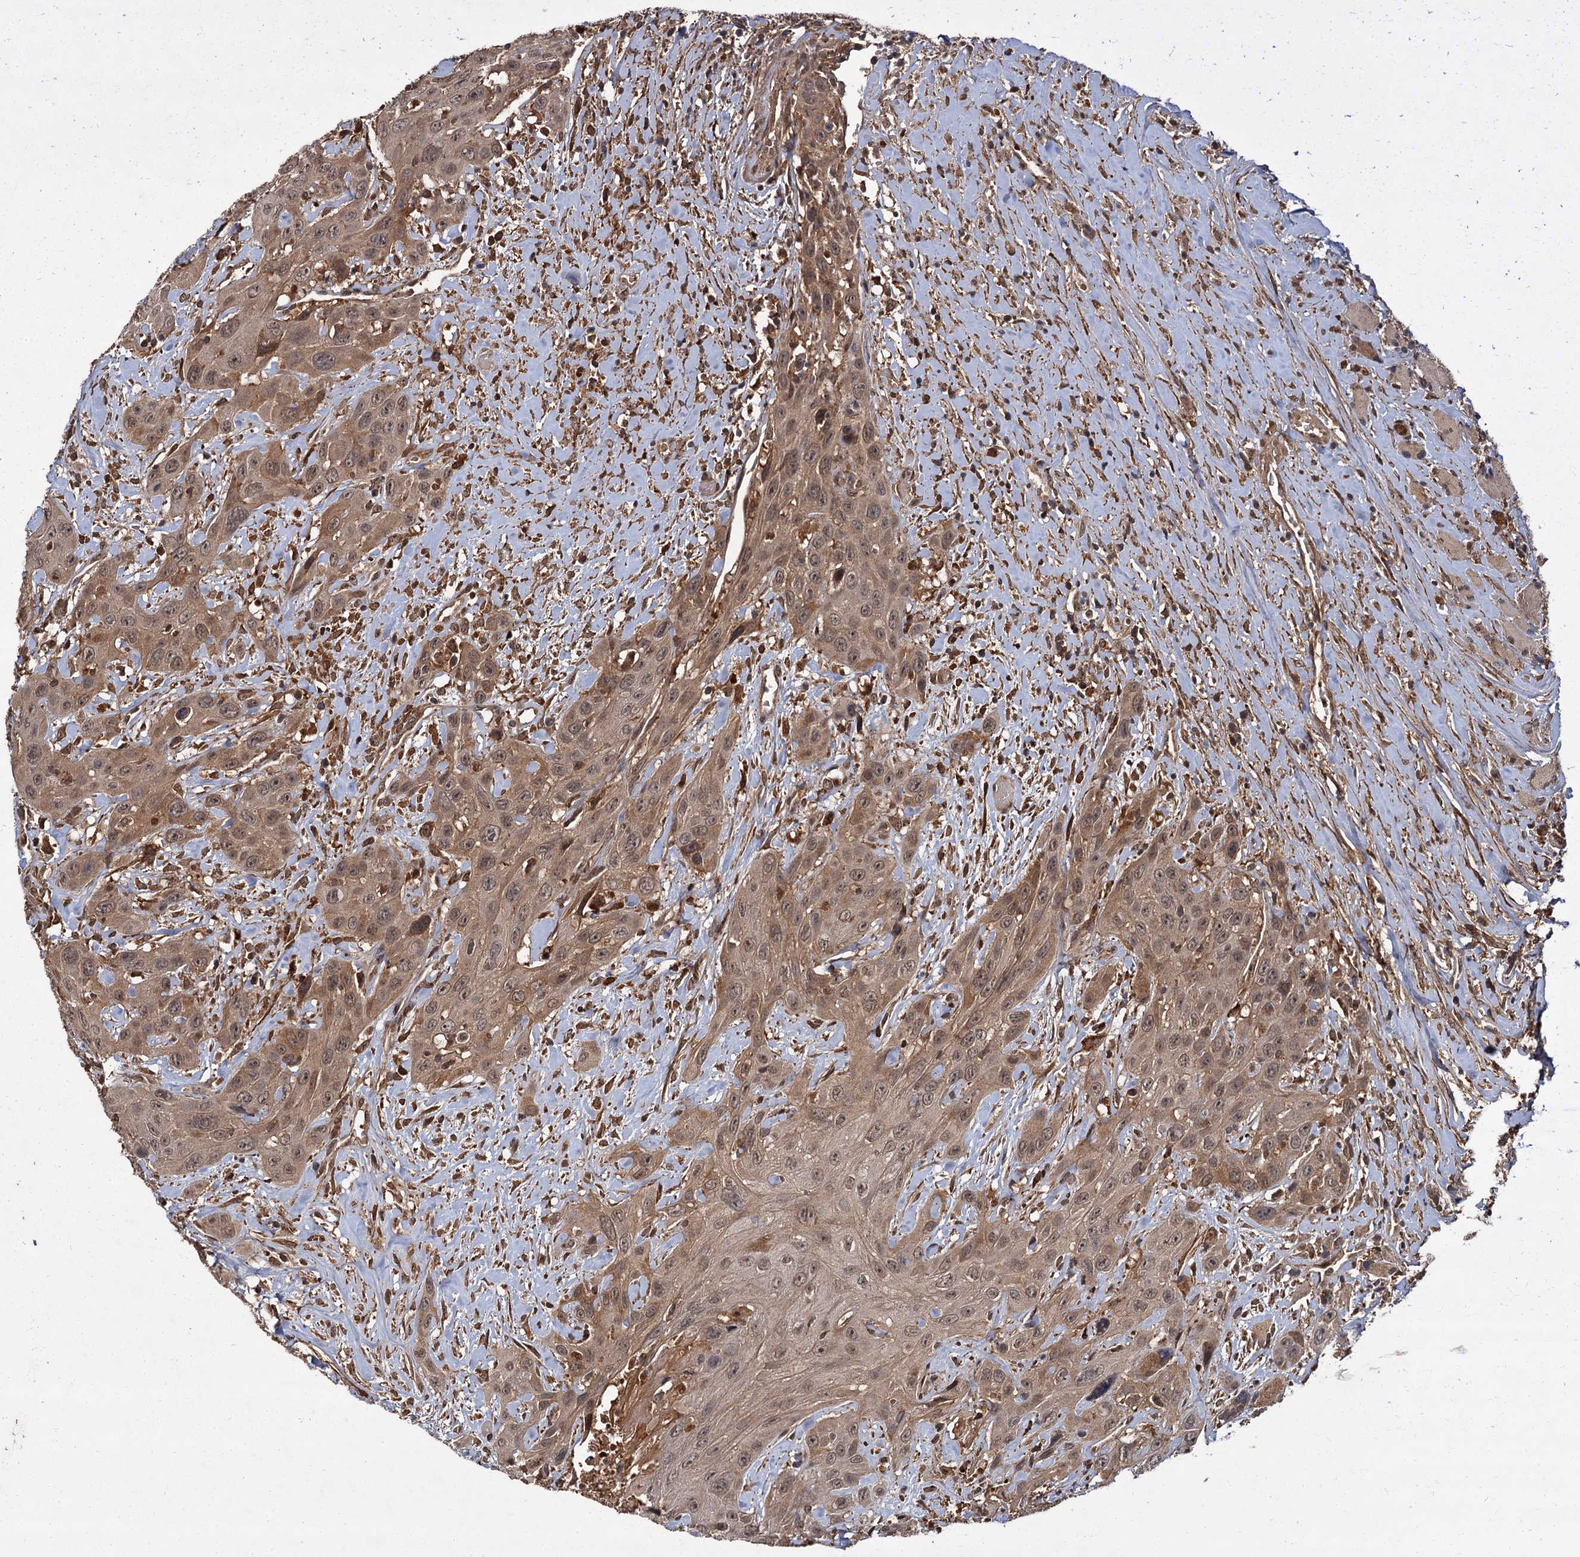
{"staining": {"intensity": "moderate", "quantity": ">75%", "location": "cytoplasmic/membranous"}, "tissue": "head and neck cancer", "cell_type": "Tumor cells", "image_type": "cancer", "snomed": [{"axis": "morphology", "description": "Squamous cell carcinoma, NOS"}, {"axis": "topography", "description": "Head-Neck"}], "caption": "Immunohistochemical staining of head and neck cancer shows medium levels of moderate cytoplasmic/membranous protein positivity in approximately >75% of tumor cells.", "gene": "MBD6", "patient": {"sex": "male", "age": 81}}